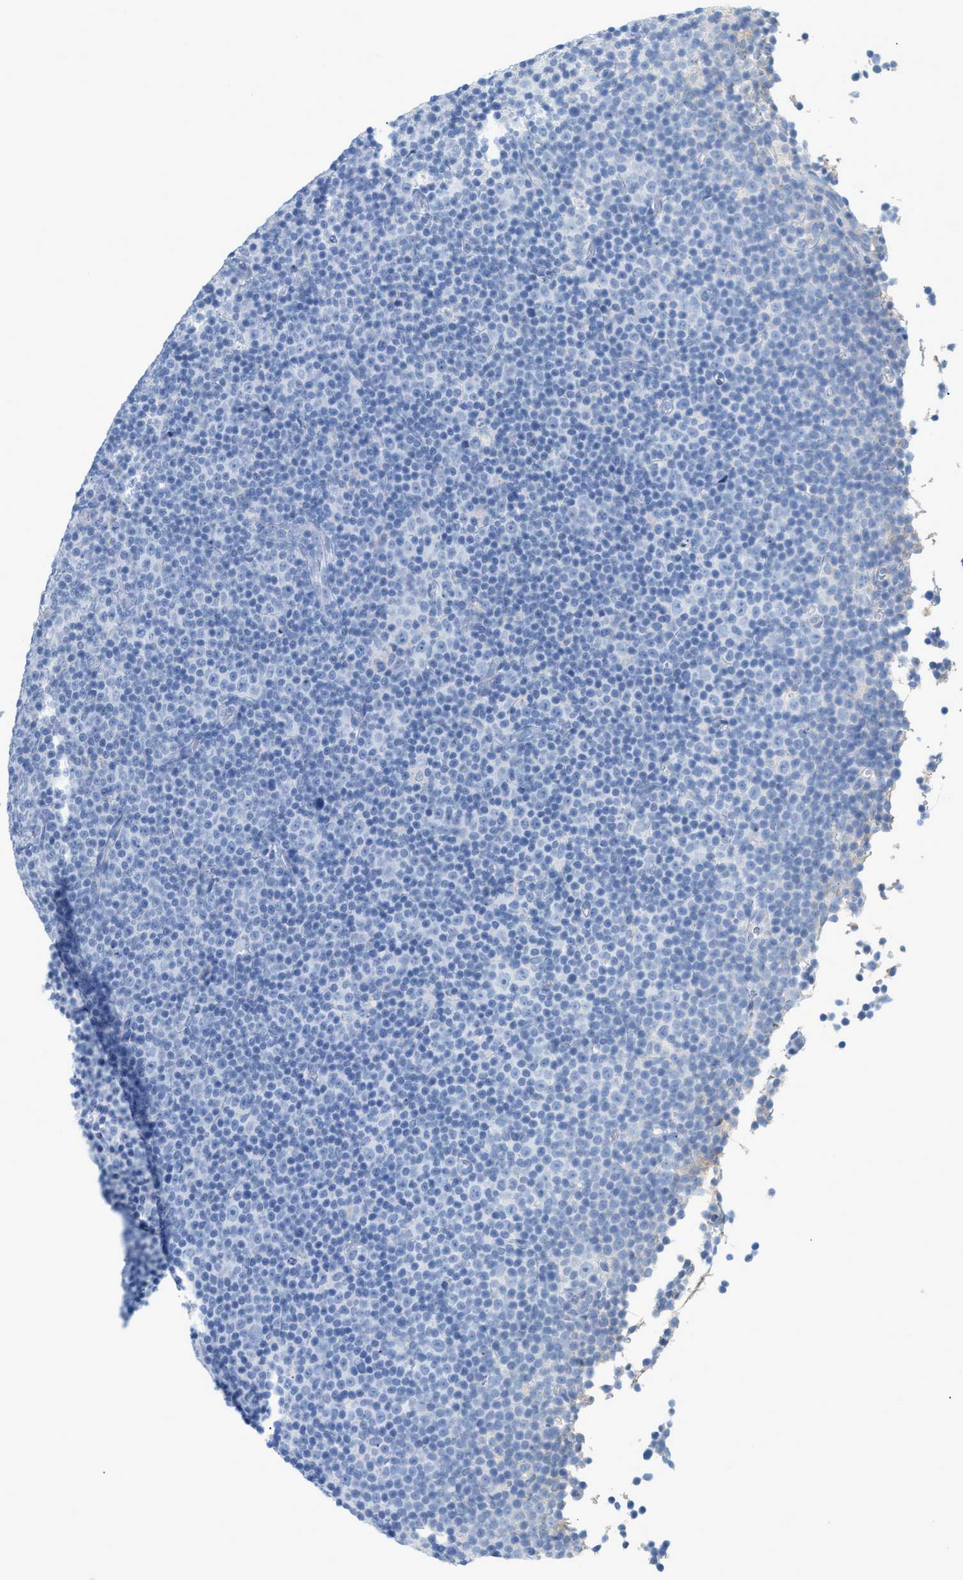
{"staining": {"intensity": "negative", "quantity": "none", "location": "none"}, "tissue": "lymphoma", "cell_type": "Tumor cells", "image_type": "cancer", "snomed": [{"axis": "morphology", "description": "Malignant lymphoma, non-Hodgkin's type, Low grade"}, {"axis": "topography", "description": "Lymph node"}], "caption": "A high-resolution image shows immunohistochemistry (IHC) staining of lymphoma, which exhibits no significant positivity in tumor cells. (IHC, brightfield microscopy, high magnification).", "gene": "PAPPA", "patient": {"sex": "female", "age": 67}}